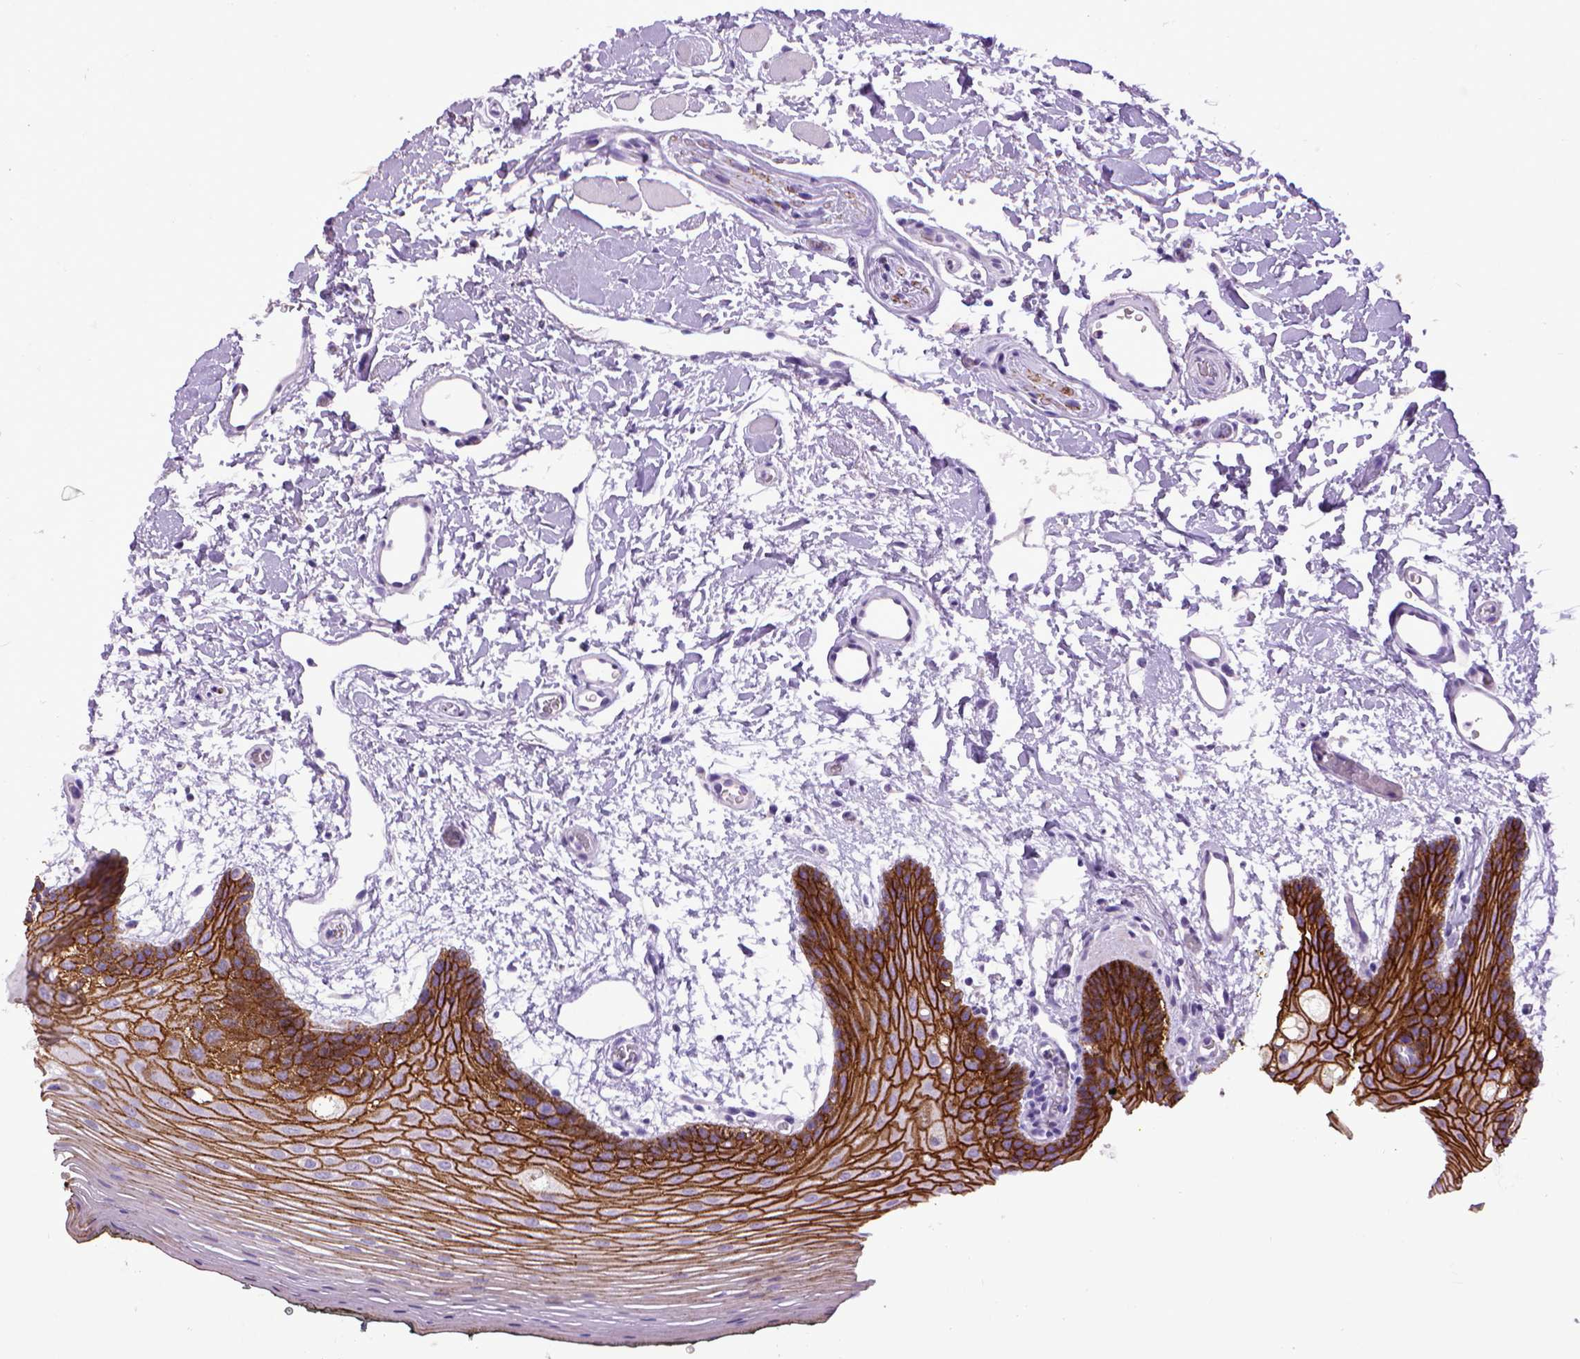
{"staining": {"intensity": "strong", "quantity": ">75%", "location": "cytoplasmic/membranous"}, "tissue": "oral mucosa", "cell_type": "Squamous epithelial cells", "image_type": "normal", "snomed": [{"axis": "morphology", "description": "Normal tissue, NOS"}, {"axis": "topography", "description": "Oral tissue"}, {"axis": "topography", "description": "Head-Neck"}], "caption": "A high-resolution photomicrograph shows immunohistochemistry (IHC) staining of normal oral mucosa, which displays strong cytoplasmic/membranous staining in approximately >75% of squamous epithelial cells. The protein is stained brown, and the nuclei are stained in blue (DAB (3,3'-diaminobenzidine) IHC with brightfield microscopy, high magnification).", "gene": "CDH1", "patient": {"sex": "male", "age": 65}}